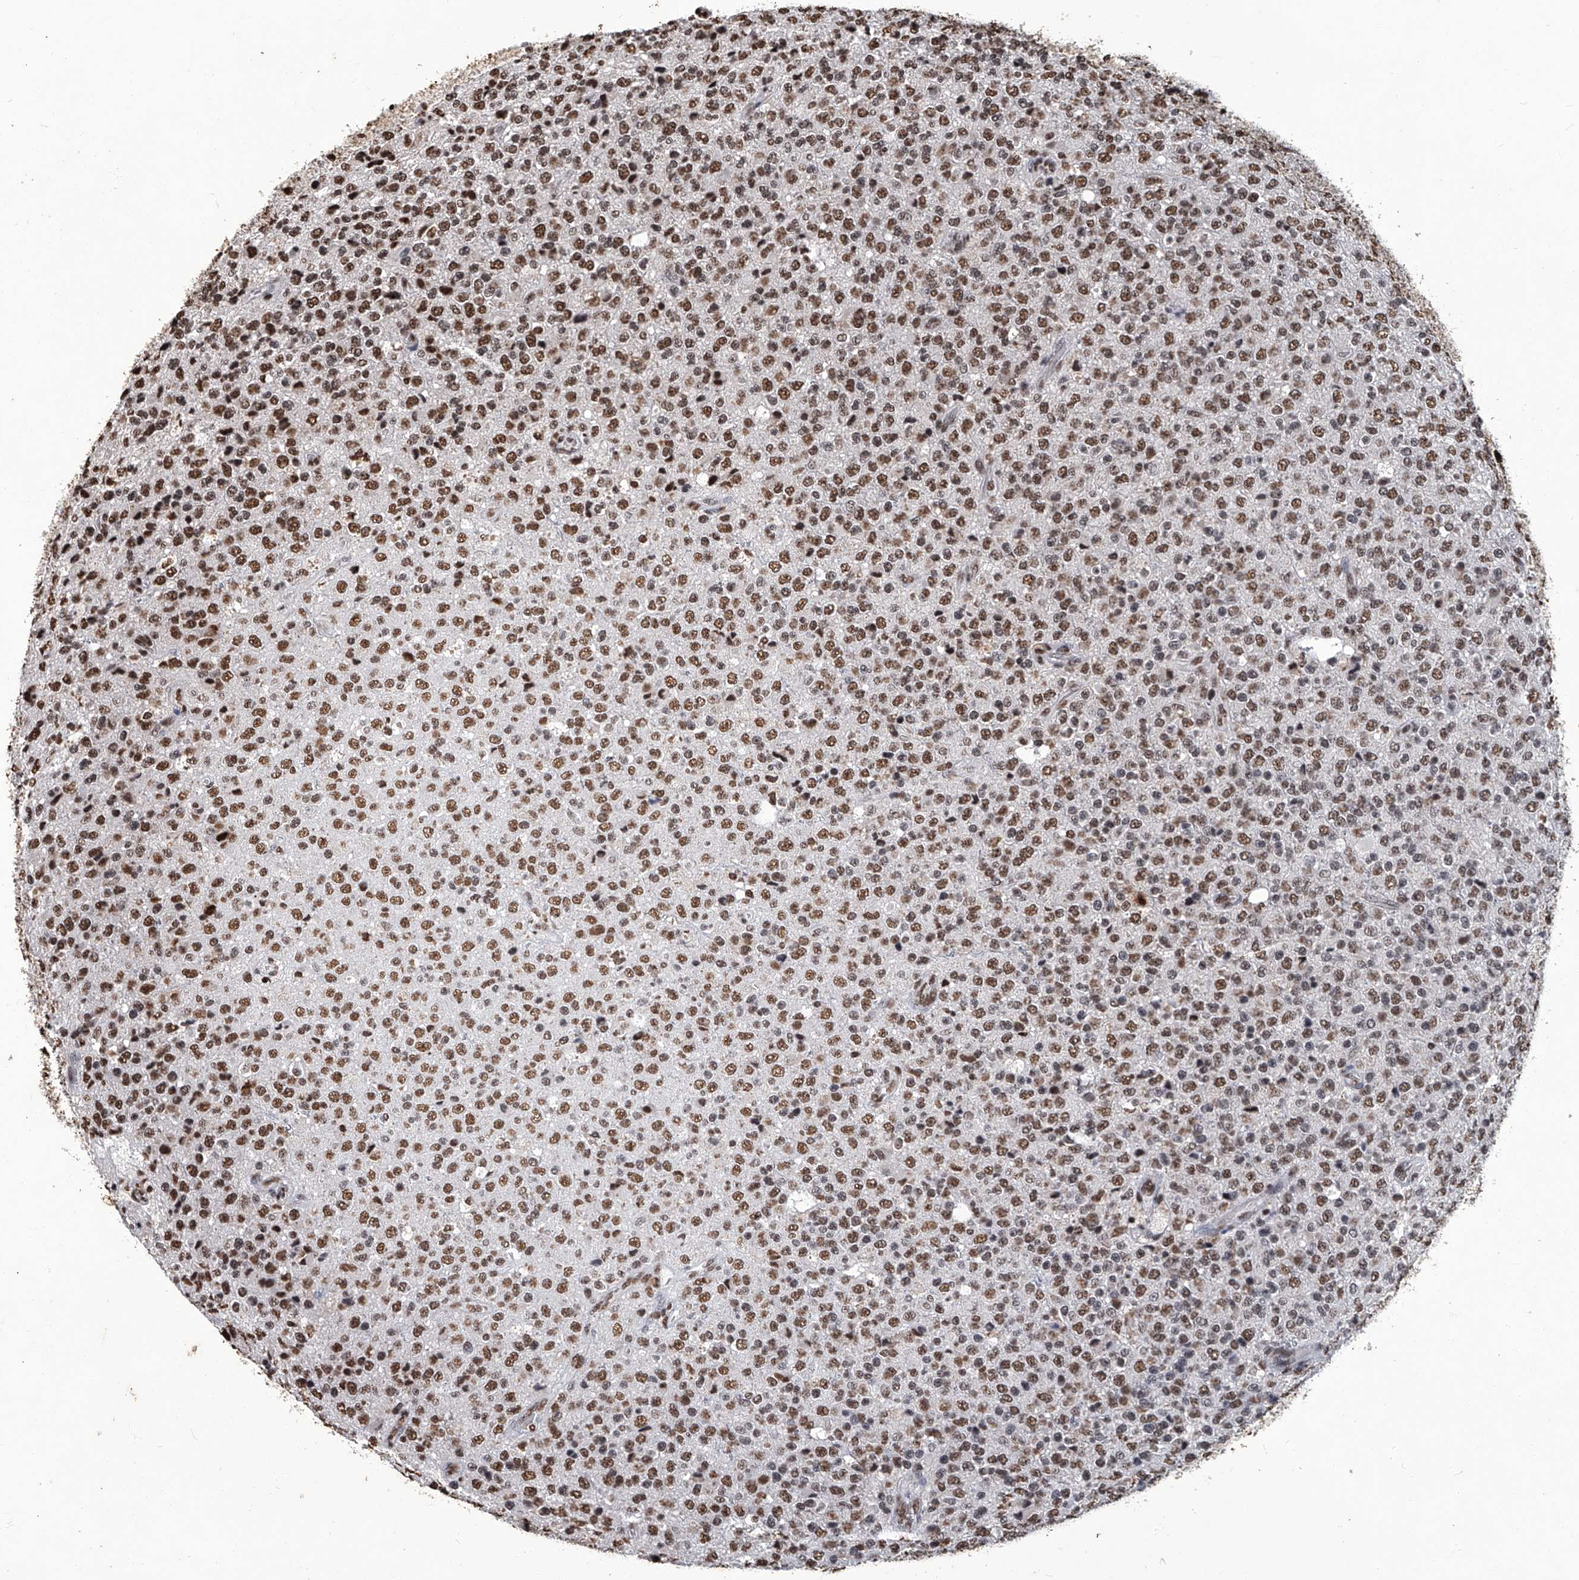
{"staining": {"intensity": "moderate", "quantity": ">75%", "location": "nuclear"}, "tissue": "glioma", "cell_type": "Tumor cells", "image_type": "cancer", "snomed": [{"axis": "morphology", "description": "Glioma, malignant, High grade"}, {"axis": "topography", "description": "pancreas cauda"}], "caption": "Immunohistochemical staining of glioma reveals medium levels of moderate nuclear positivity in approximately >75% of tumor cells.", "gene": "HBP1", "patient": {"sex": "male", "age": 60}}